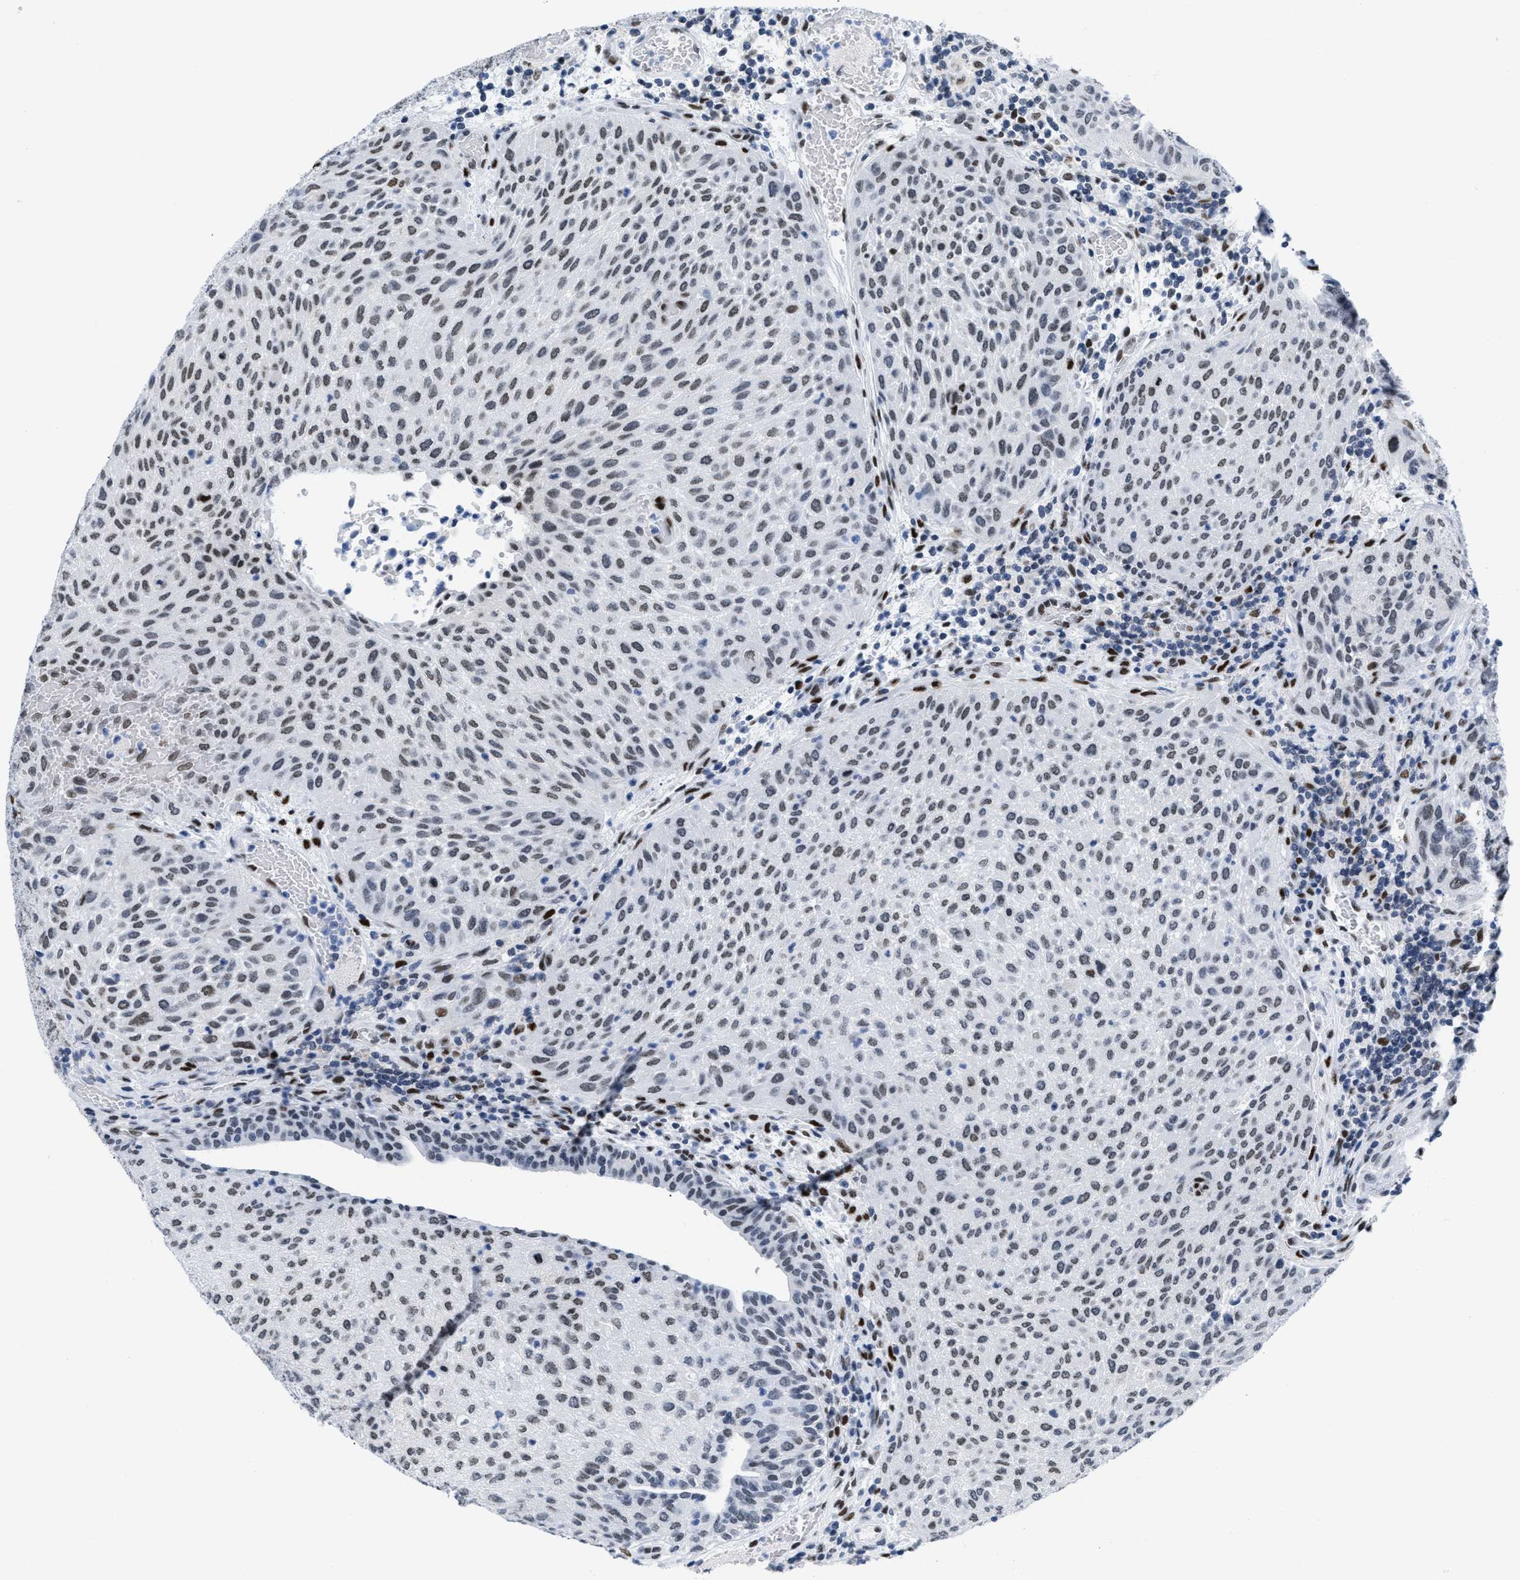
{"staining": {"intensity": "weak", "quantity": "25%-75%", "location": "nuclear"}, "tissue": "urothelial cancer", "cell_type": "Tumor cells", "image_type": "cancer", "snomed": [{"axis": "morphology", "description": "Urothelial carcinoma, Low grade"}, {"axis": "morphology", "description": "Urothelial carcinoma, High grade"}, {"axis": "topography", "description": "Urinary bladder"}], "caption": "Immunohistochemistry image of human low-grade urothelial carcinoma stained for a protein (brown), which displays low levels of weak nuclear staining in approximately 25%-75% of tumor cells.", "gene": "CTBP1", "patient": {"sex": "male", "age": 35}}